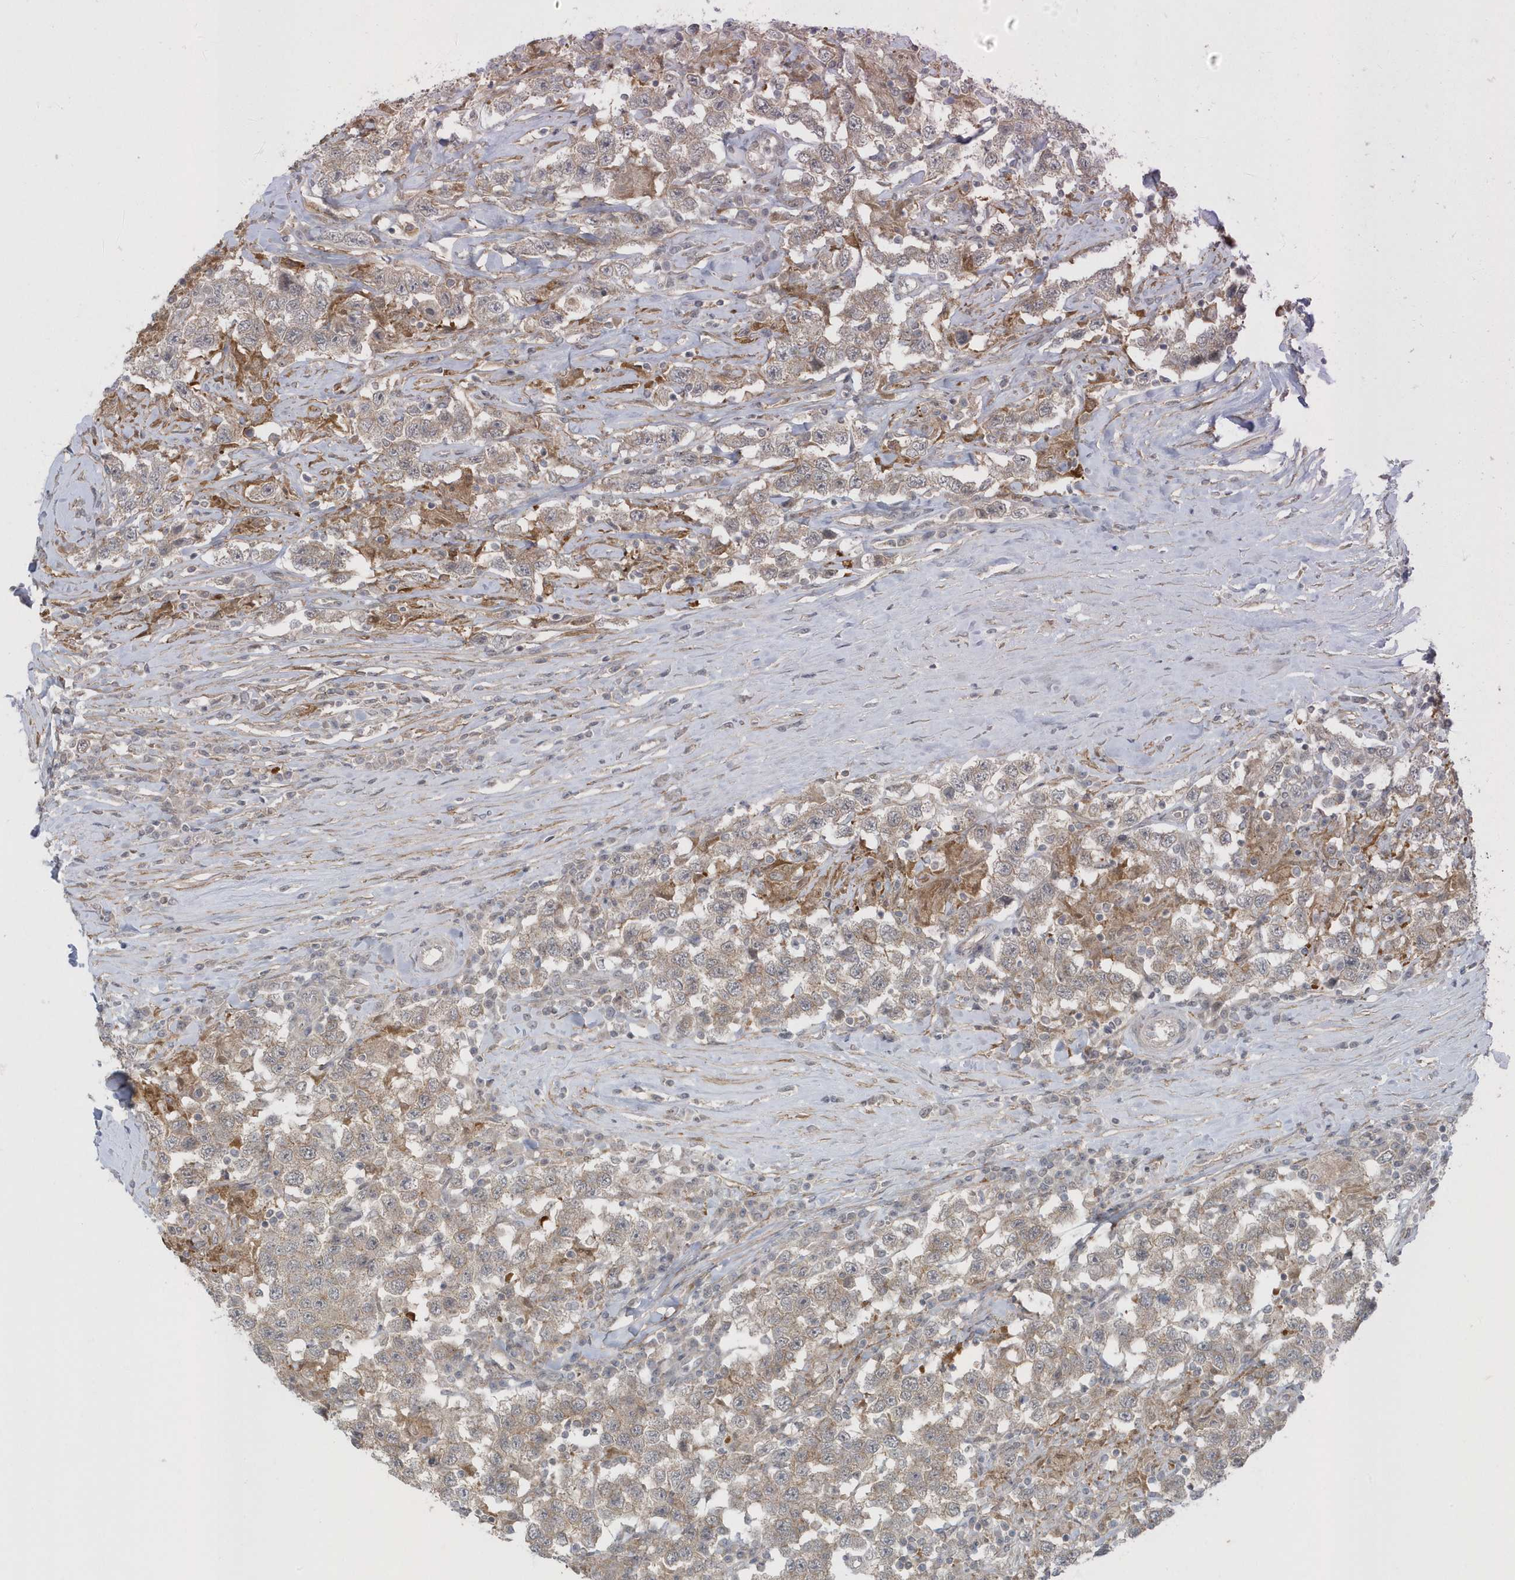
{"staining": {"intensity": "negative", "quantity": "none", "location": "none"}, "tissue": "testis cancer", "cell_type": "Tumor cells", "image_type": "cancer", "snomed": [{"axis": "morphology", "description": "Seminoma, NOS"}, {"axis": "topography", "description": "Testis"}], "caption": "A high-resolution image shows immunohistochemistry staining of testis cancer, which displays no significant expression in tumor cells.", "gene": "PARD3B", "patient": {"sex": "male", "age": 41}}